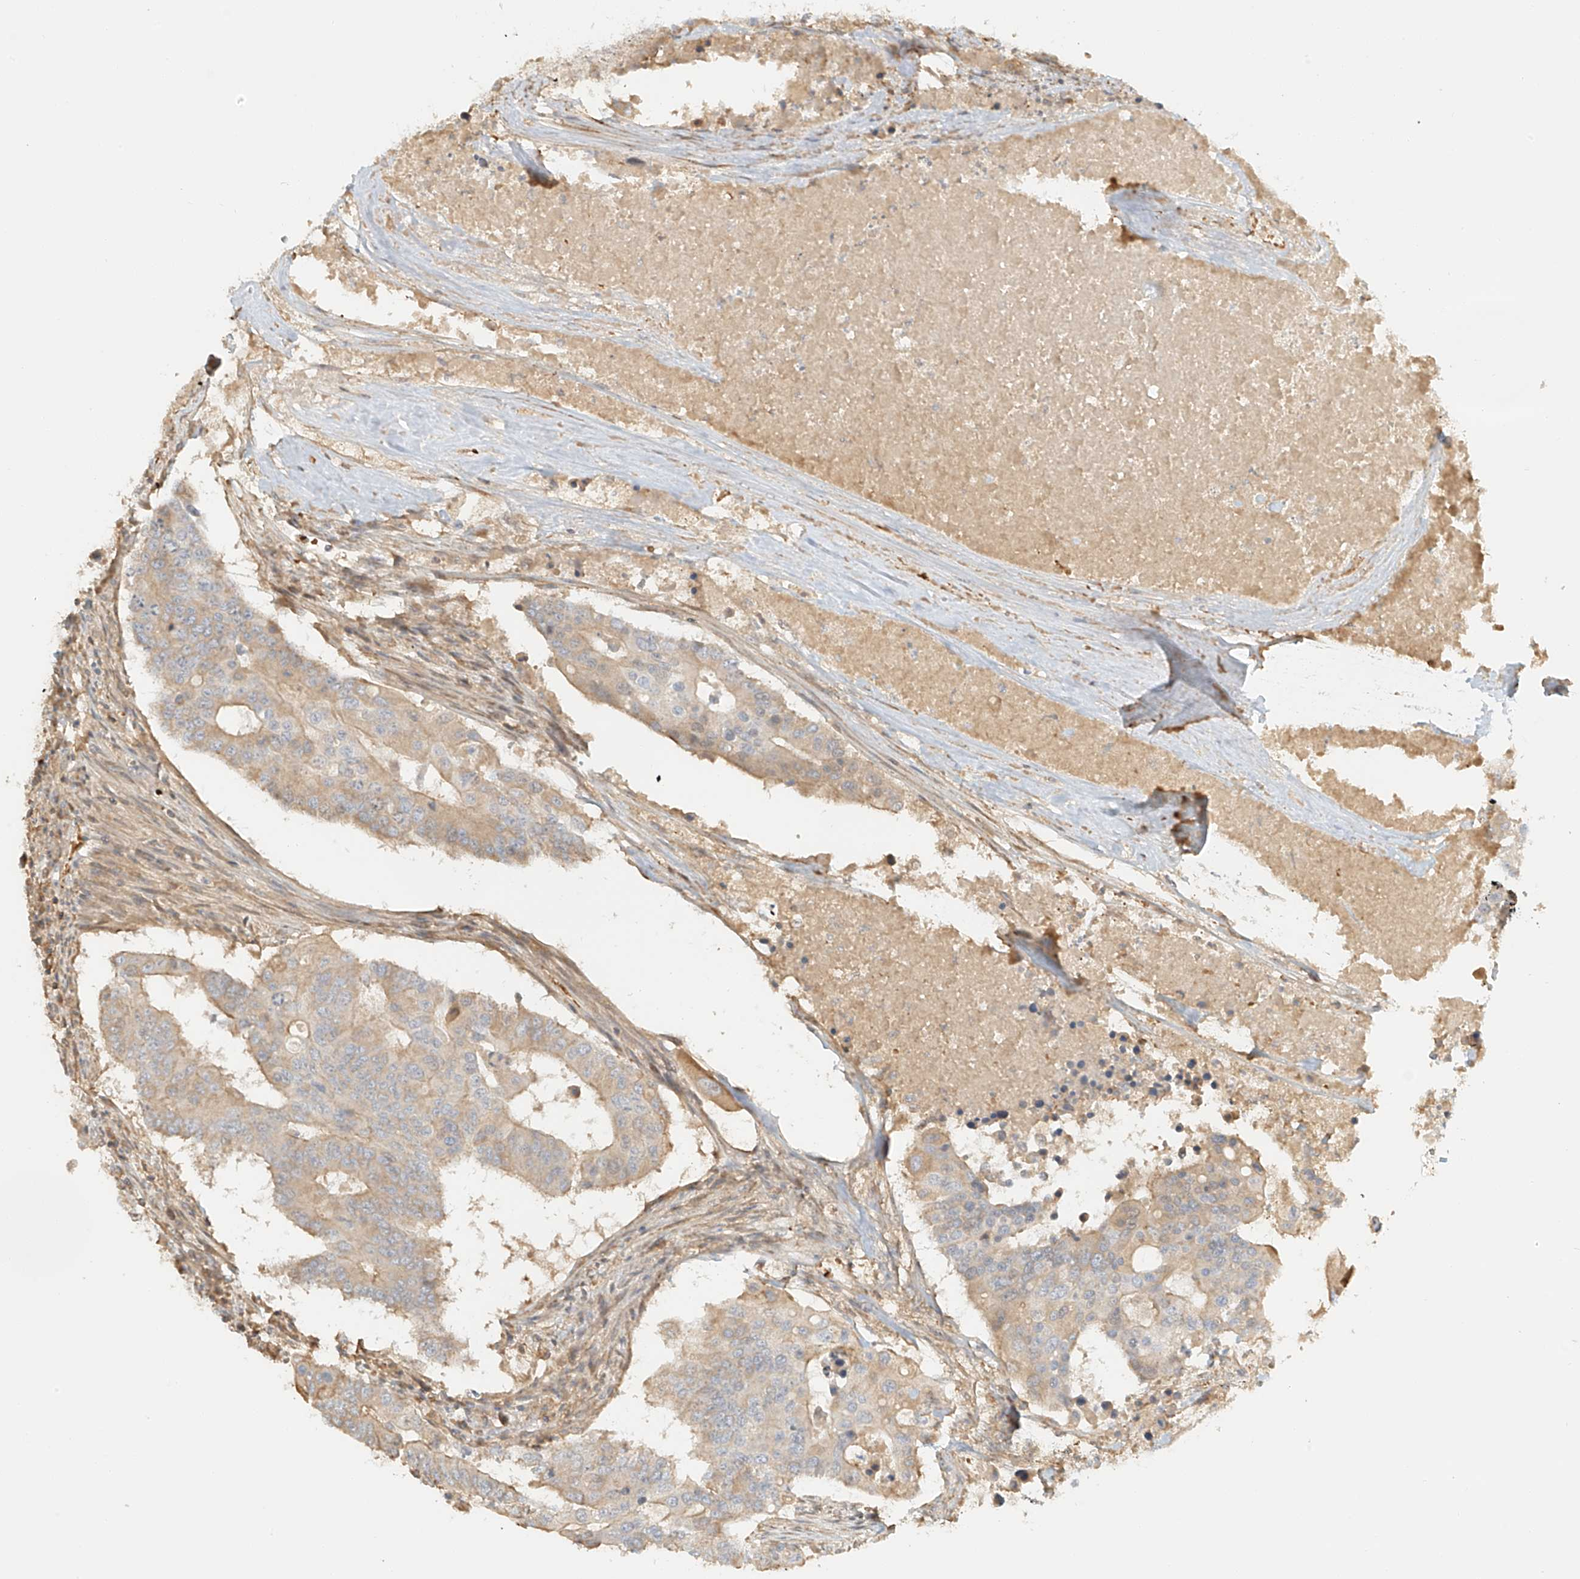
{"staining": {"intensity": "weak", "quantity": "25%-75%", "location": "cytoplasmic/membranous"}, "tissue": "colorectal cancer", "cell_type": "Tumor cells", "image_type": "cancer", "snomed": [{"axis": "morphology", "description": "Adenocarcinoma, NOS"}, {"axis": "topography", "description": "Colon"}], "caption": "An image of human colorectal adenocarcinoma stained for a protein displays weak cytoplasmic/membranous brown staining in tumor cells.", "gene": "UPK1B", "patient": {"sex": "male", "age": 77}}